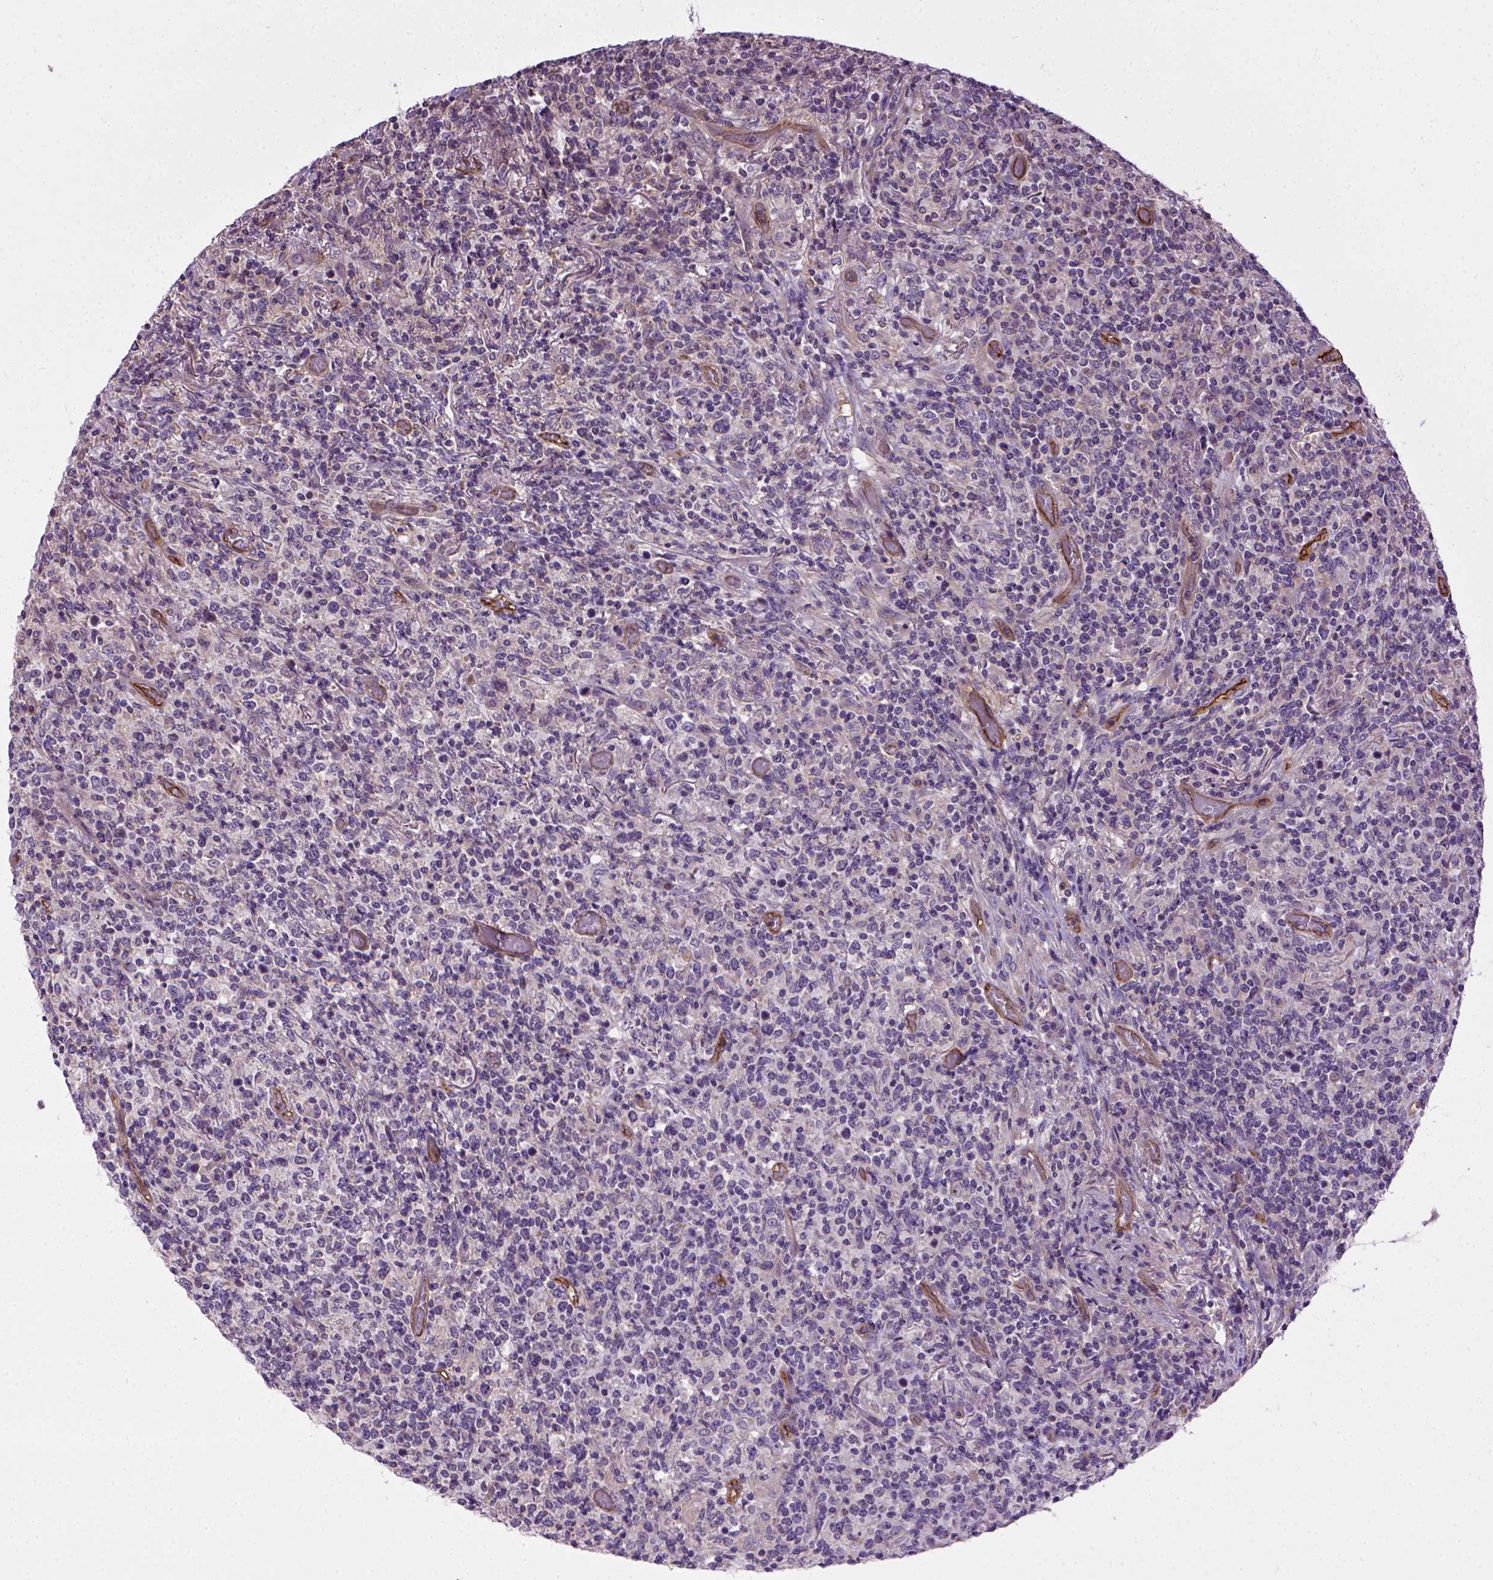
{"staining": {"intensity": "negative", "quantity": "none", "location": "none"}, "tissue": "lymphoma", "cell_type": "Tumor cells", "image_type": "cancer", "snomed": [{"axis": "morphology", "description": "Malignant lymphoma, non-Hodgkin's type, High grade"}, {"axis": "topography", "description": "Lung"}], "caption": "High magnification brightfield microscopy of lymphoma stained with DAB (brown) and counterstained with hematoxylin (blue): tumor cells show no significant expression.", "gene": "ENG", "patient": {"sex": "male", "age": 79}}